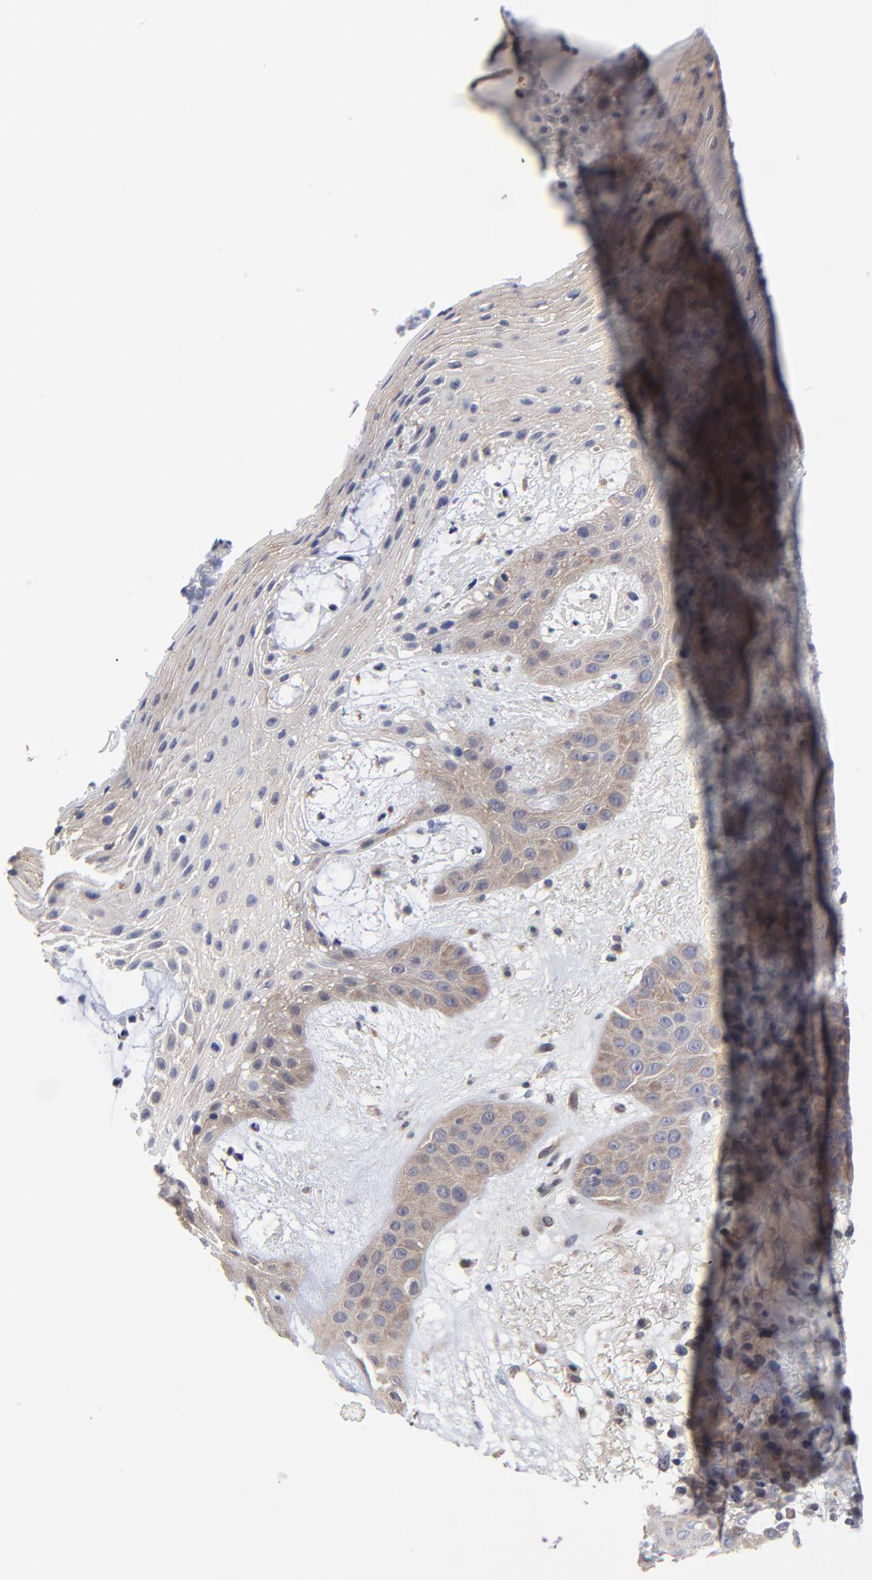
{"staining": {"intensity": "weak", "quantity": ">75%", "location": "cytoplasmic/membranous"}, "tissue": "skin cancer", "cell_type": "Tumor cells", "image_type": "cancer", "snomed": [{"axis": "morphology", "description": "Squamous cell carcinoma, NOS"}, {"axis": "topography", "description": "Skin"}], "caption": "Tumor cells display low levels of weak cytoplasmic/membranous positivity in approximately >75% of cells in squamous cell carcinoma (skin).", "gene": "ZNF157", "patient": {"sex": "male", "age": 65}}